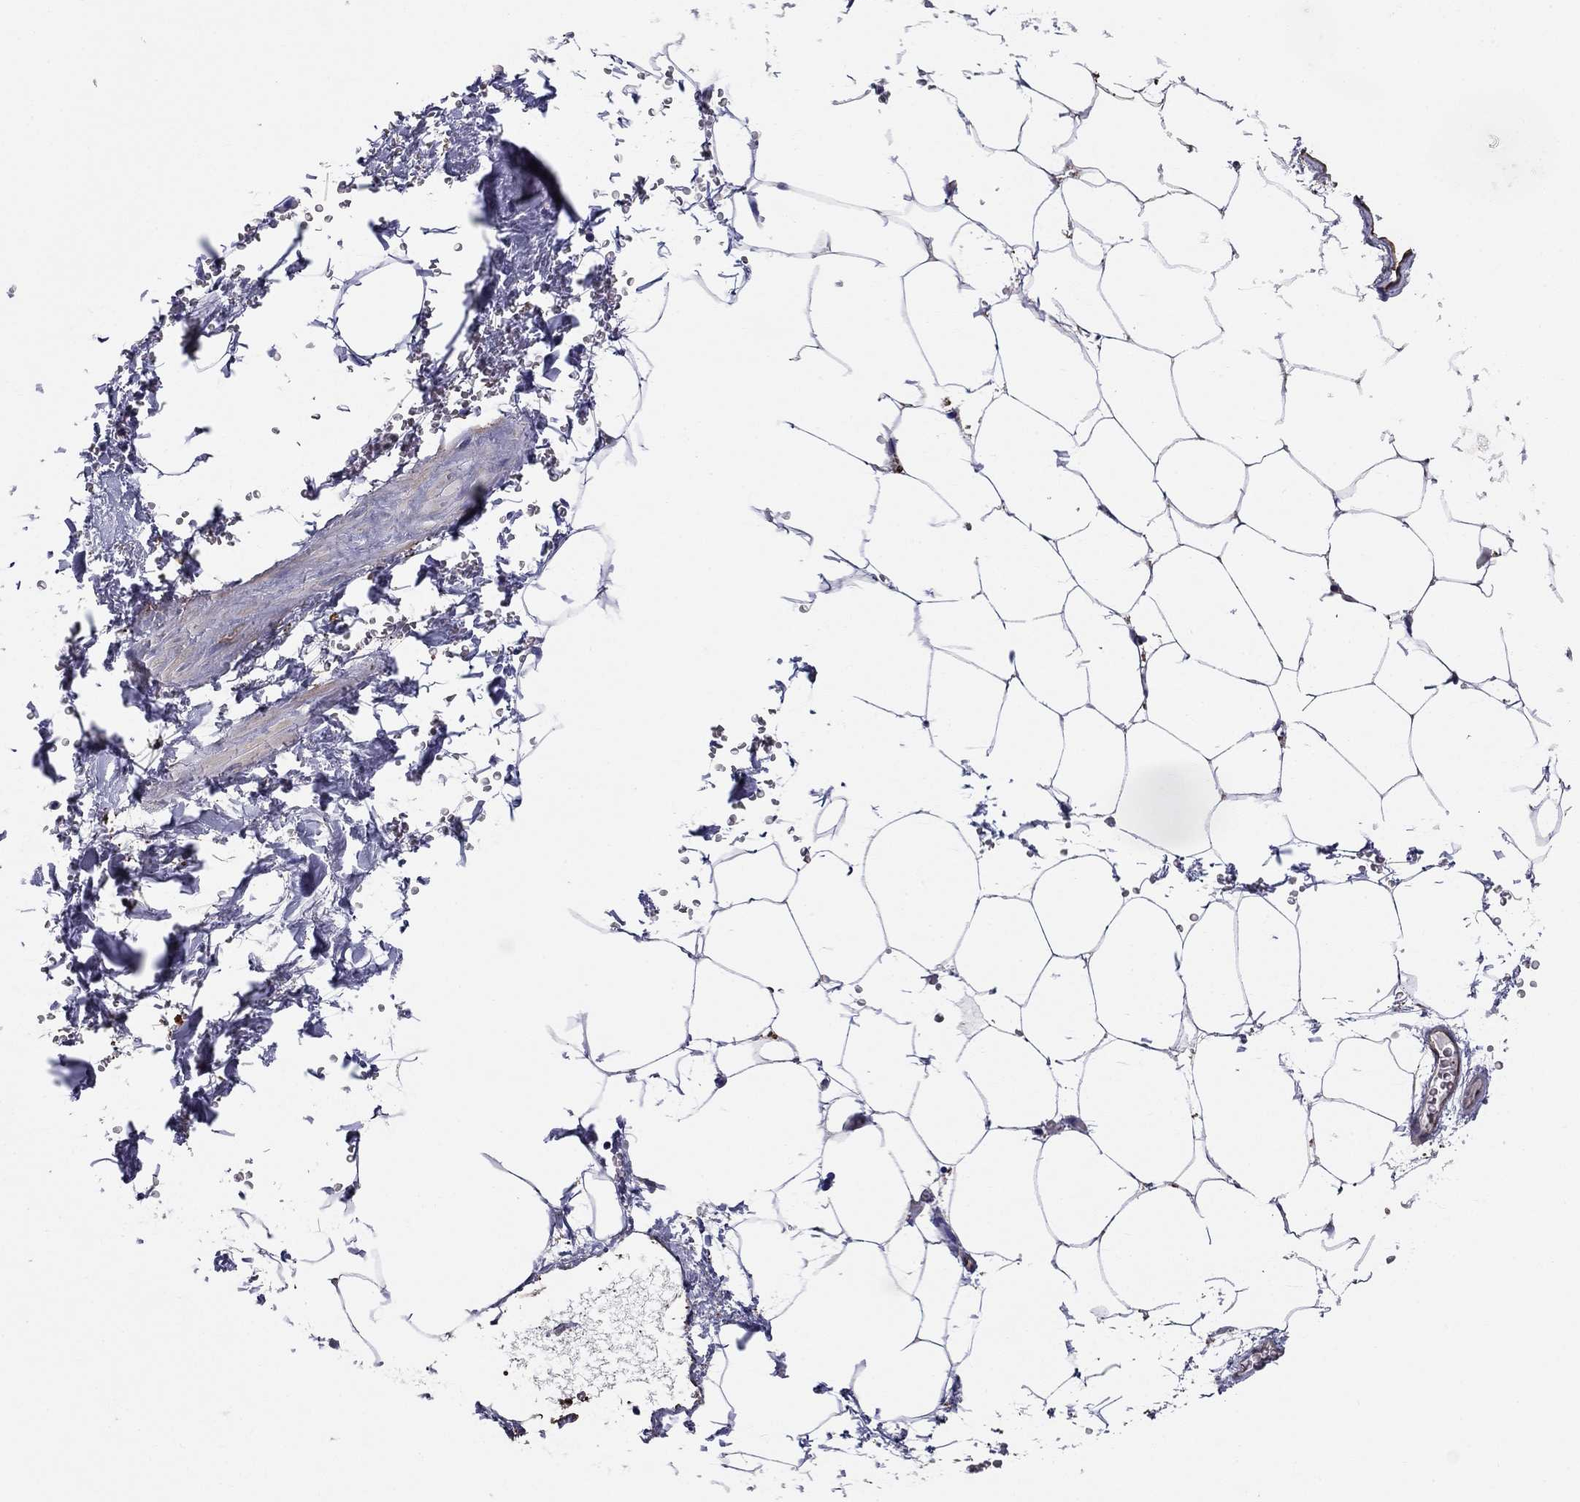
{"staining": {"intensity": "negative", "quantity": "none", "location": "none"}, "tissue": "adipose tissue", "cell_type": "Adipocytes", "image_type": "normal", "snomed": [{"axis": "morphology", "description": "Normal tissue, NOS"}, {"axis": "topography", "description": "Soft tissue"}, {"axis": "topography", "description": "Adipose tissue"}, {"axis": "topography", "description": "Vascular tissue"}, {"axis": "topography", "description": "Peripheral nerve tissue"}], "caption": "The IHC micrograph has no significant staining in adipocytes of adipose tissue. The staining was performed using DAB to visualize the protein expression in brown, while the nuclei were stained in blue with hematoxylin (Magnification: 20x).", "gene": "EMP2", "patient": {"sex": "male", "age": 68}}